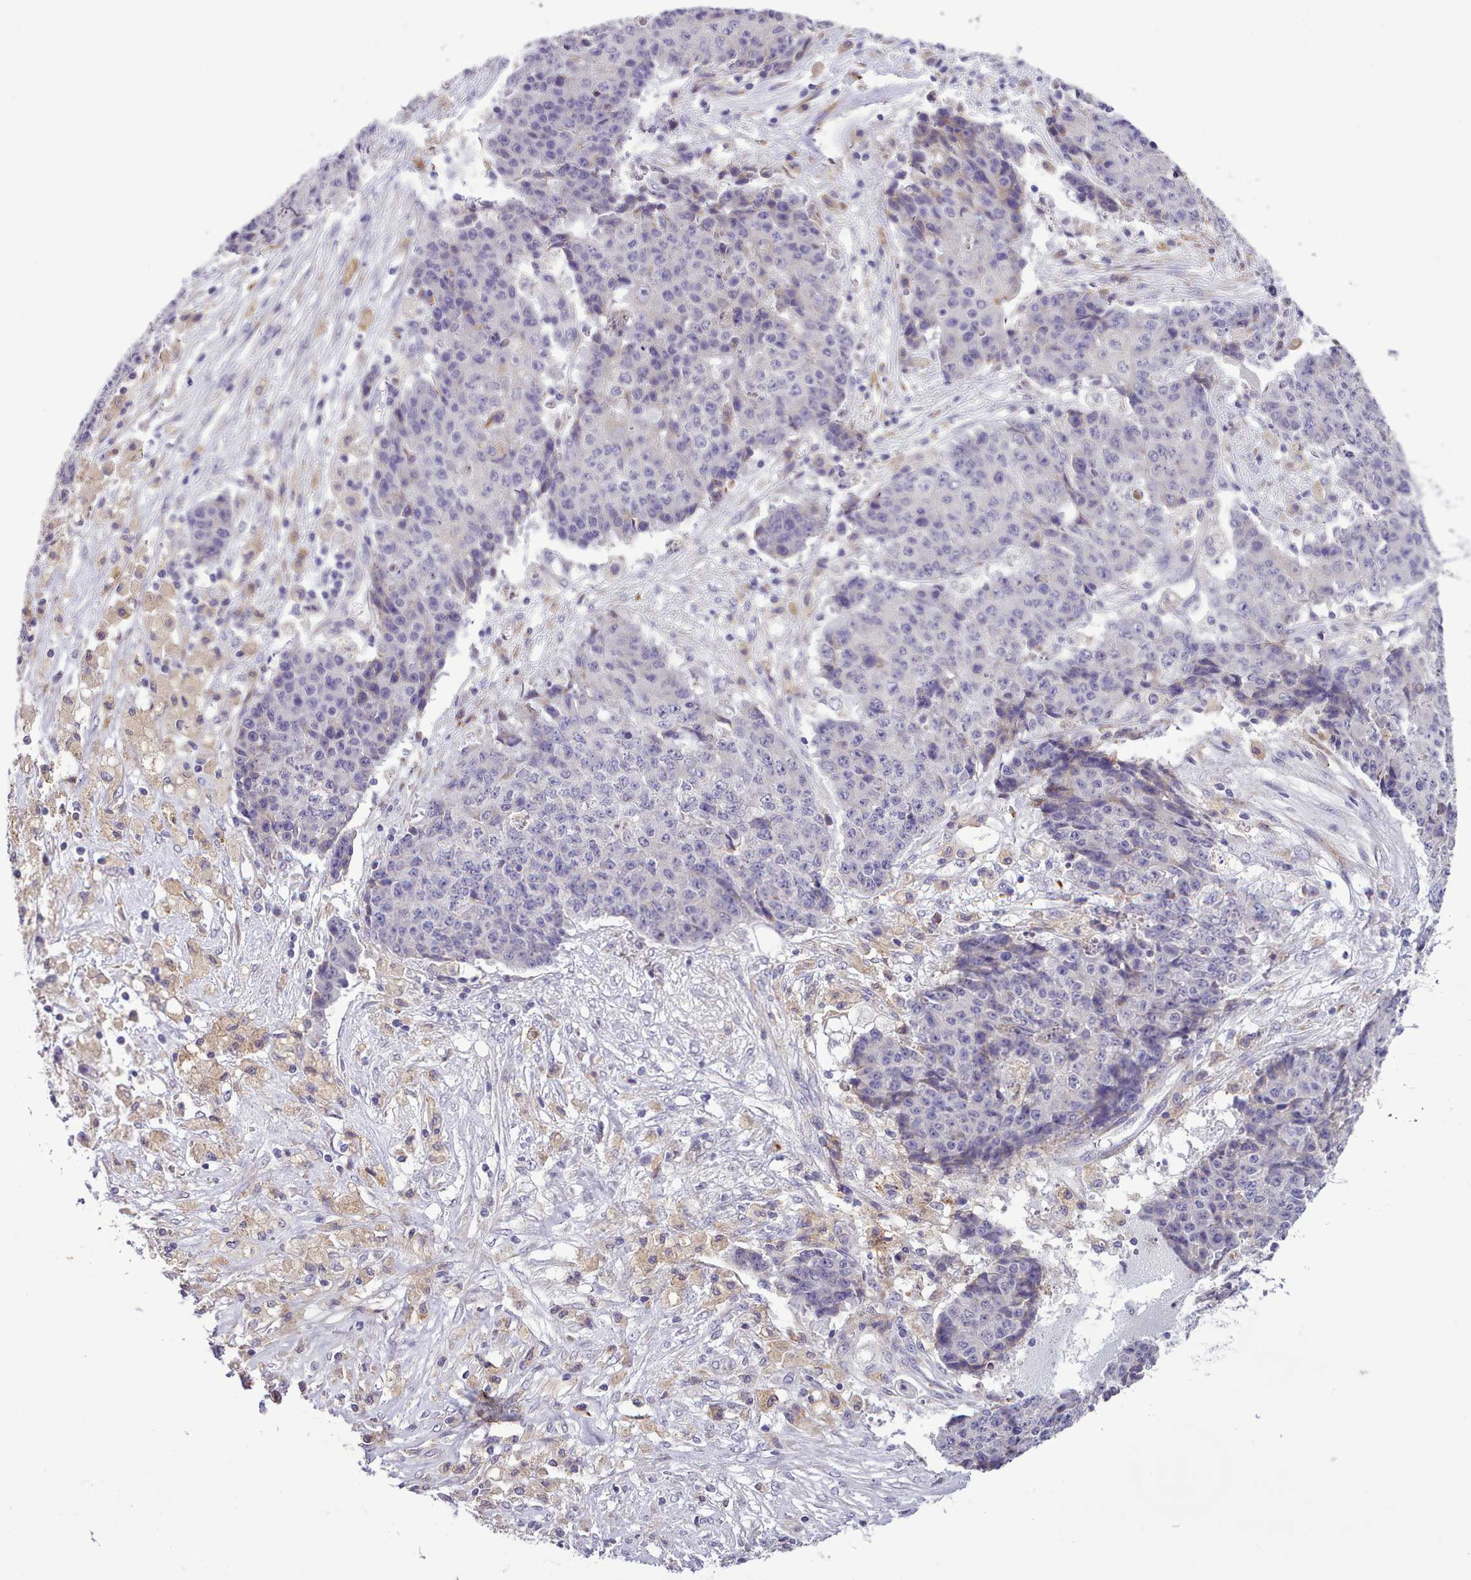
{"staining": {"intensity": "negative", "quantity": "none", "location": "none"}, "tissue": "ovarian cancer", "cell_type": "Tumor cells", "image_type": "cancer", "snomed": [{"axis": "morphology", "description": "Carcinoma, endometroid"}, {"axis": "topography", "description": "Ovary"}], "caption": "Immunohistochemistry histopathology image of neoplastic tissue: human ovarian cancer (endometroid carcinoma) stained with DAB reveals no significant protein positivity in tumor cells. Nuclei are stained in blue.", "gene": "FAM83E", "patient": {"sex": "female", "age": 42}}